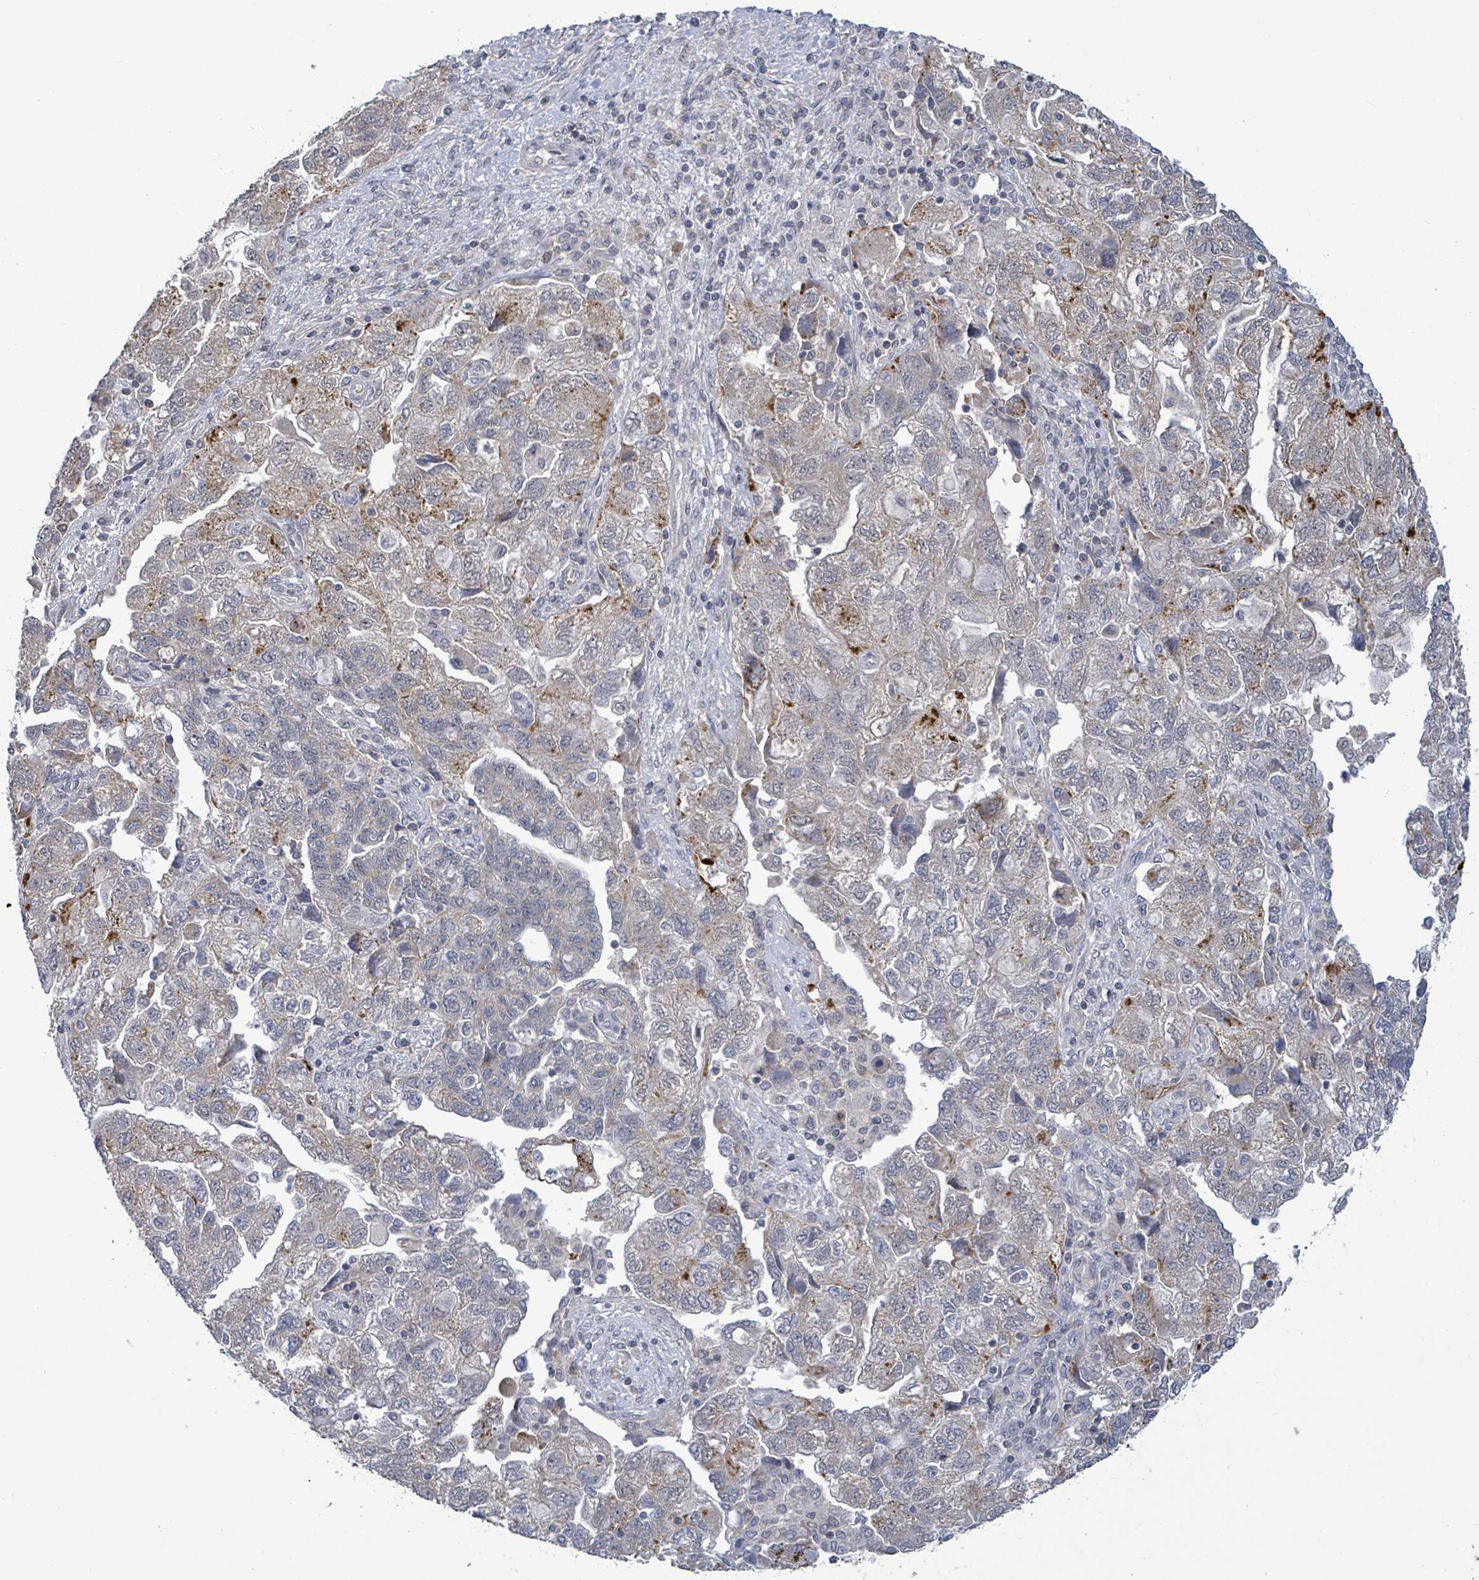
{"staining": {"intensity": "moderate", "quantity": "<25%", "location": "cytoplasmic/membranous"}, "tissue": "ovarian cancer", "cell_type": "Tumor cells", "image_type": "cancer", "snomed": [{"axis": "morphology", "description": "Carcinoma, NOS"}, {"axis": "morphology", "description": "Cystadenocarcinoma, serous, NOS"}, {"axis": "topography", "description": "Ovary"}], "caption": "IHC histopathology image of human ovarian cancer stained for a protein (brown), which exhibits low levels of moderate cytoplasmic/membranous staining in about <25% of tumor cells.", "gene": "AMMECR1", "patient": {"sex": "female", "age": 69}}